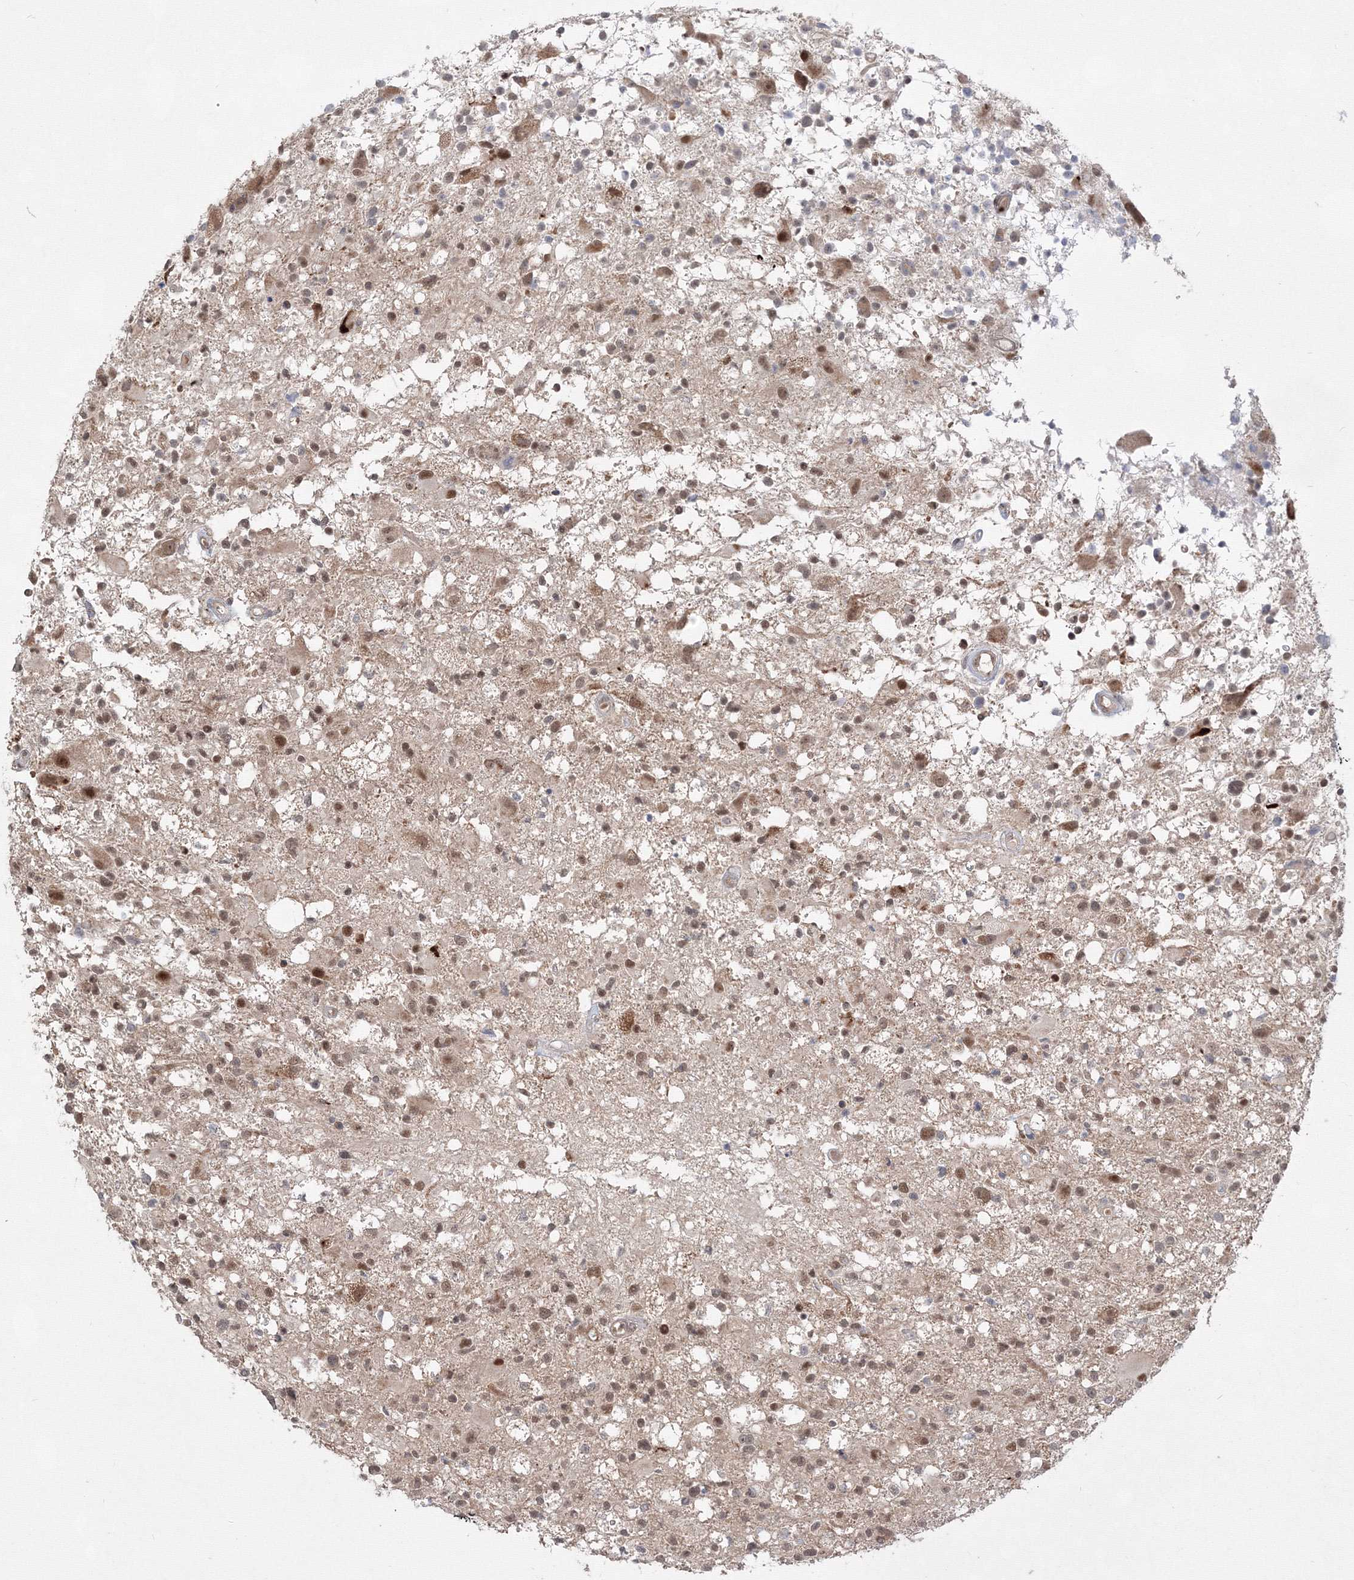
{"staining": {"intensity": "moderate", "quantity": ">75%", "location": "nuclear"}, "tissue": "glioma", "cell_type": "Tumor cells", "image_type": "cancer", "snomed": [{"axis": "morphology", "description": "Glioma, malignant, High grade"}, {"axis": "morphology", "description": "Glioblastoma, NOS"}, {"axis": "topography", "description": "Brain"}], "caption": "Malignant glioma (high-grade) stained with DAB immunohistochemistry displays medium levels of moderate nuclear expression in about >75% of tumor cells.", "gene": "COPS4", "patient": {"sex": "male", "age": 60}}